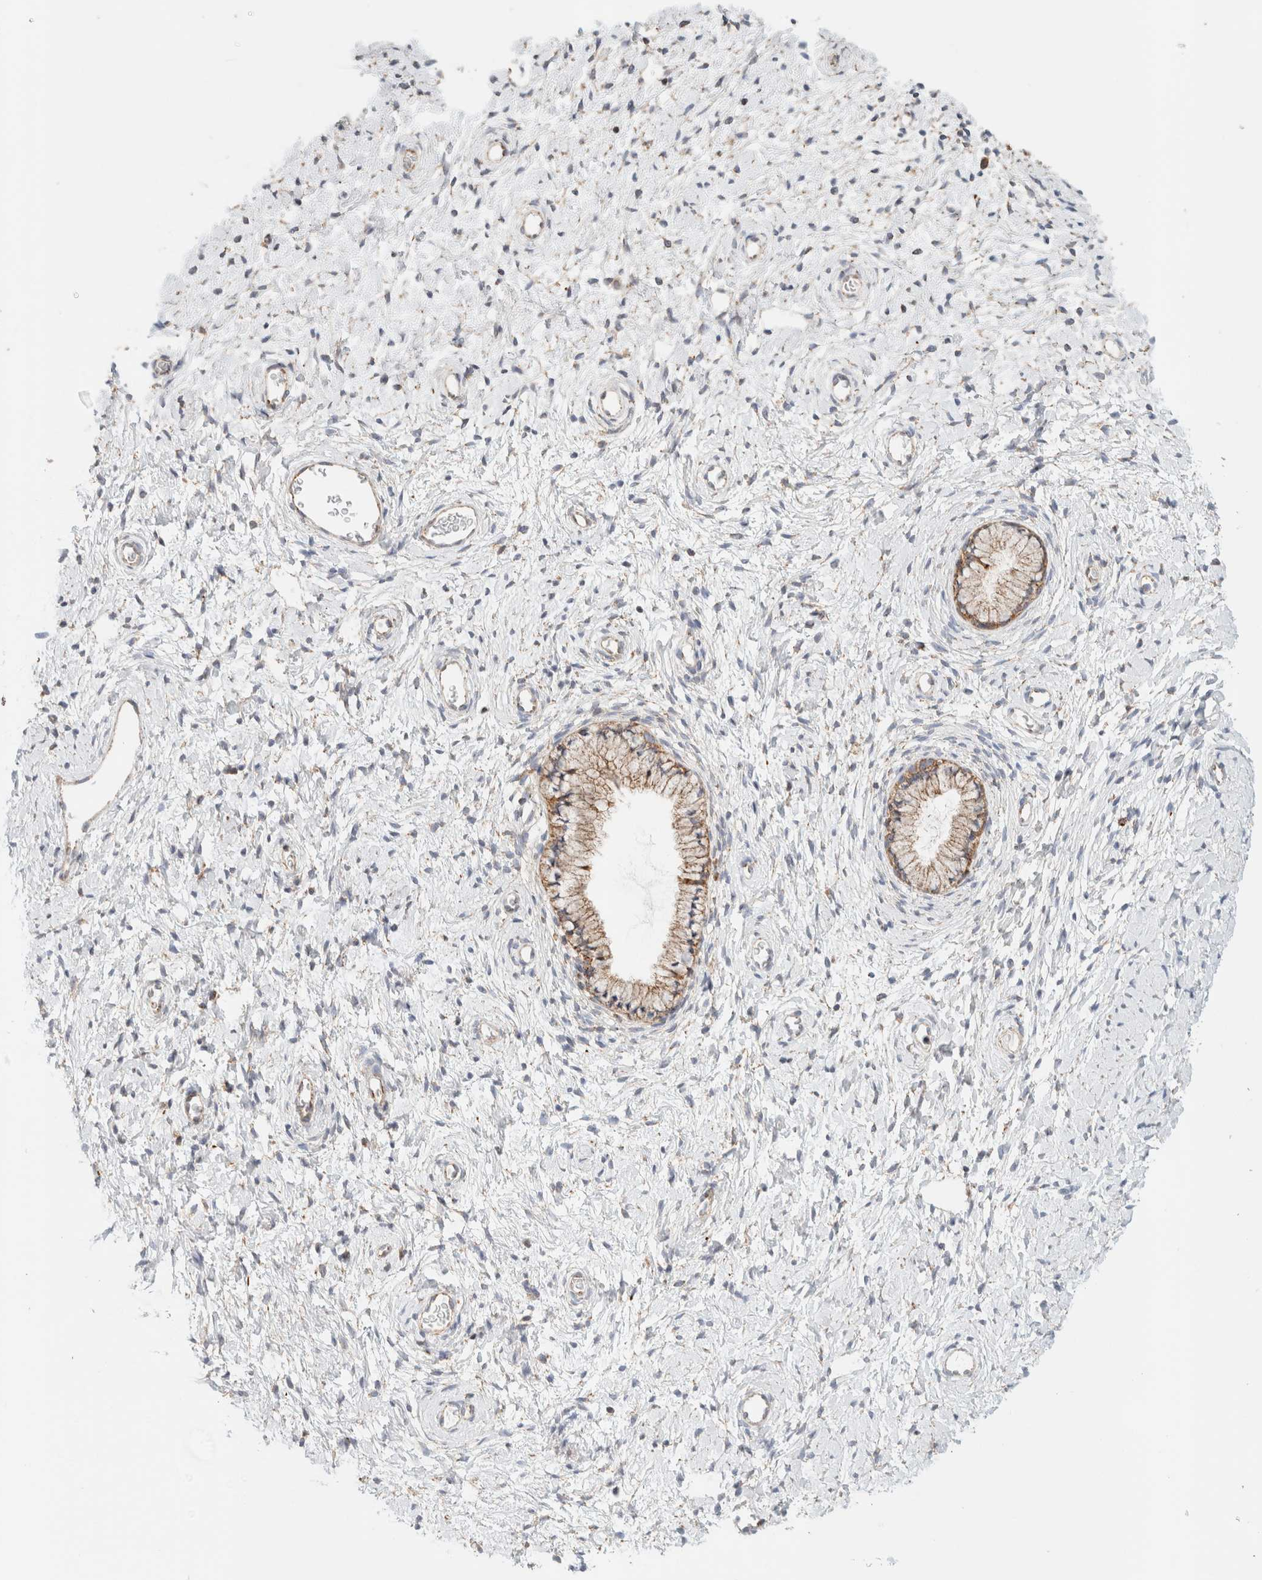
{"staining": {"intensity": "weak", "quantity": ">75%", "location": "cytoplasmic/membranous"}, "tissue": "cervix", "cell_type": "Glandular cells", "image_type": "normal", "snomed": [{"axis": "morphology", "description": "Normal tissue, NOS"}, {"axis": "topography", "description": "Cervix"}], "caption": "Immunohistochemical staining of unremarkable cervix demonstrates low levels of weak cytoplasmic/membranous positivity in about >75% of glandular cells.", "gene": "MRM3", "patient": {"sex": "female", "age": 72}}